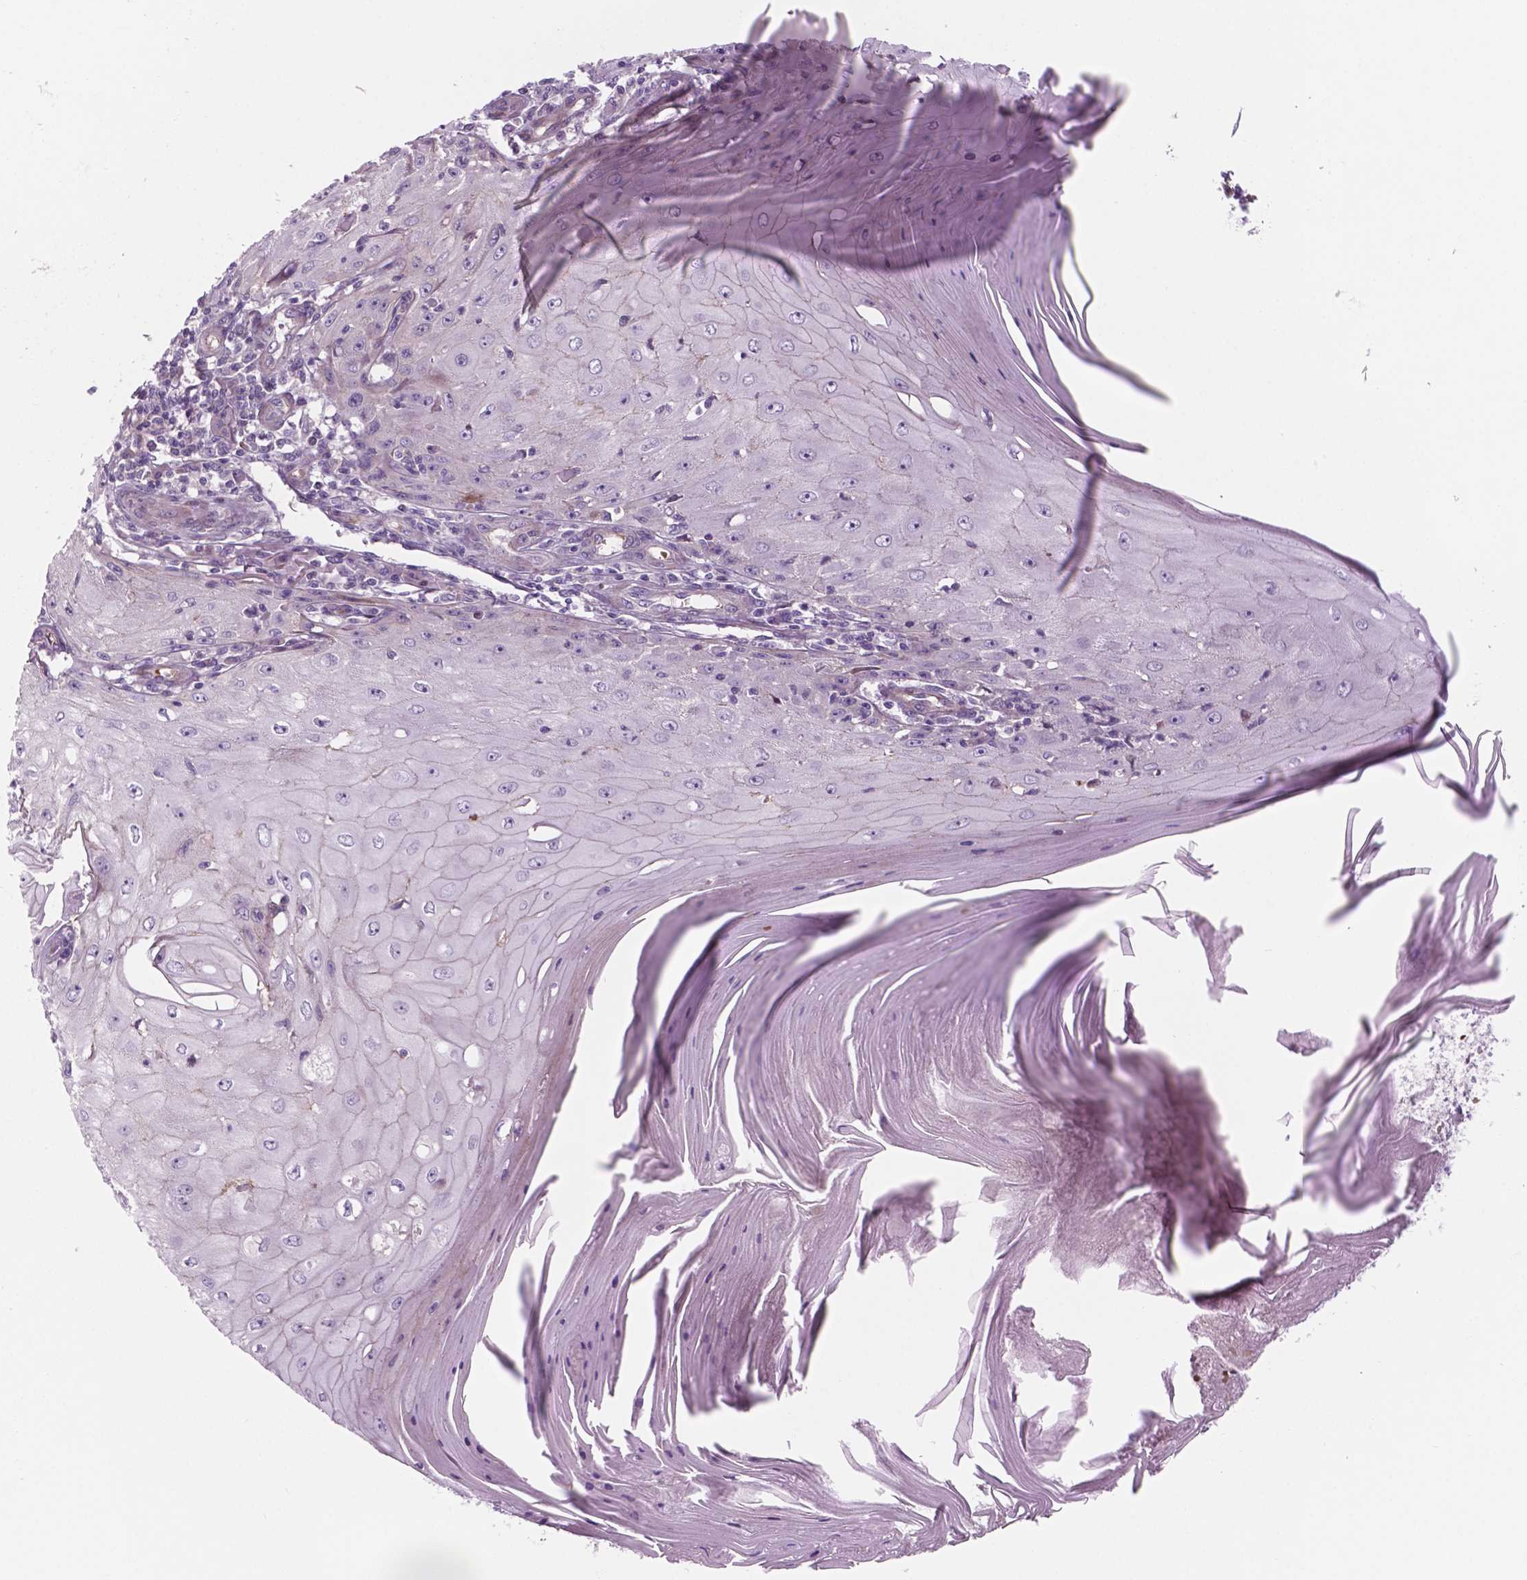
{"staining": {"intensity": "negative", "quantity": "none", "location": "none"}, "tissue": "skin cancer", "cell_type": "Tumor cells", "image_type": "cancer", "snomed": [{"axis": "morphology", "description": "Squamous cell carcinoma, NOS"}, {"axis": "topography", "description": "Skin"}], "caption": "IHC of human skin cancer shows no staining in tumor cells.", "gene": "RND3", "patient": {"sex": "female", "age": 73}}